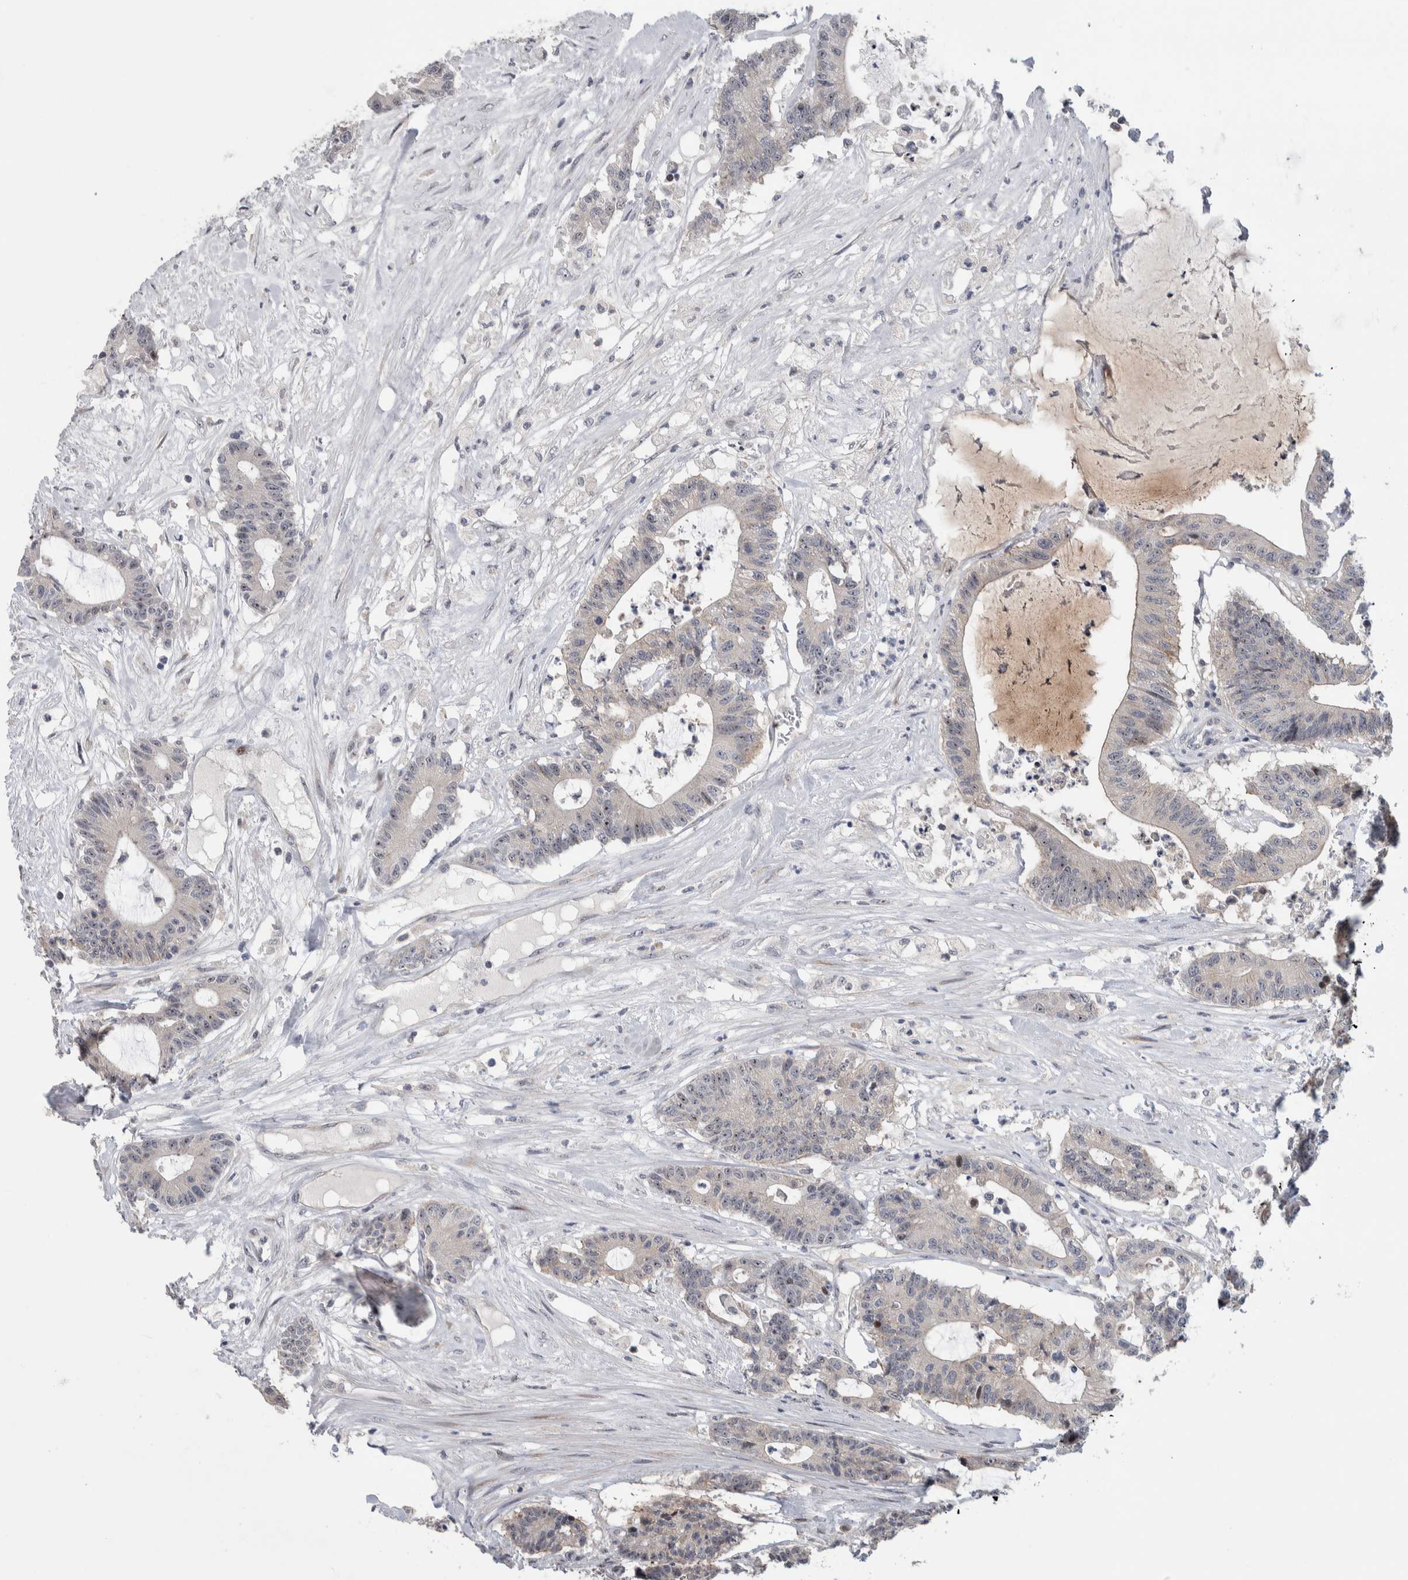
{"staining": {"intensity": "moderate", "quantity": "<25%", "location": "nuclear"}, "tissue": "colorectal cancer", "cell_type": "Tumor cells", "image_type": "cancer", "snomed": [{"axis": "morphology", "description": "Adenocarcinoma, NOS"}, {"axis": "topography", "description": "Colon"}], "caption": "Adenocarcinoma (colorectal) tissue reveals moderate nuclear positivity in approximately <25% of tumor cells (Stains: DAB in brown, nuclei in blue, Microscopy: brightfield microscopy at high magnification).", "gene": "PRRG4", "patient": {"sex": "female", "age": 84}}